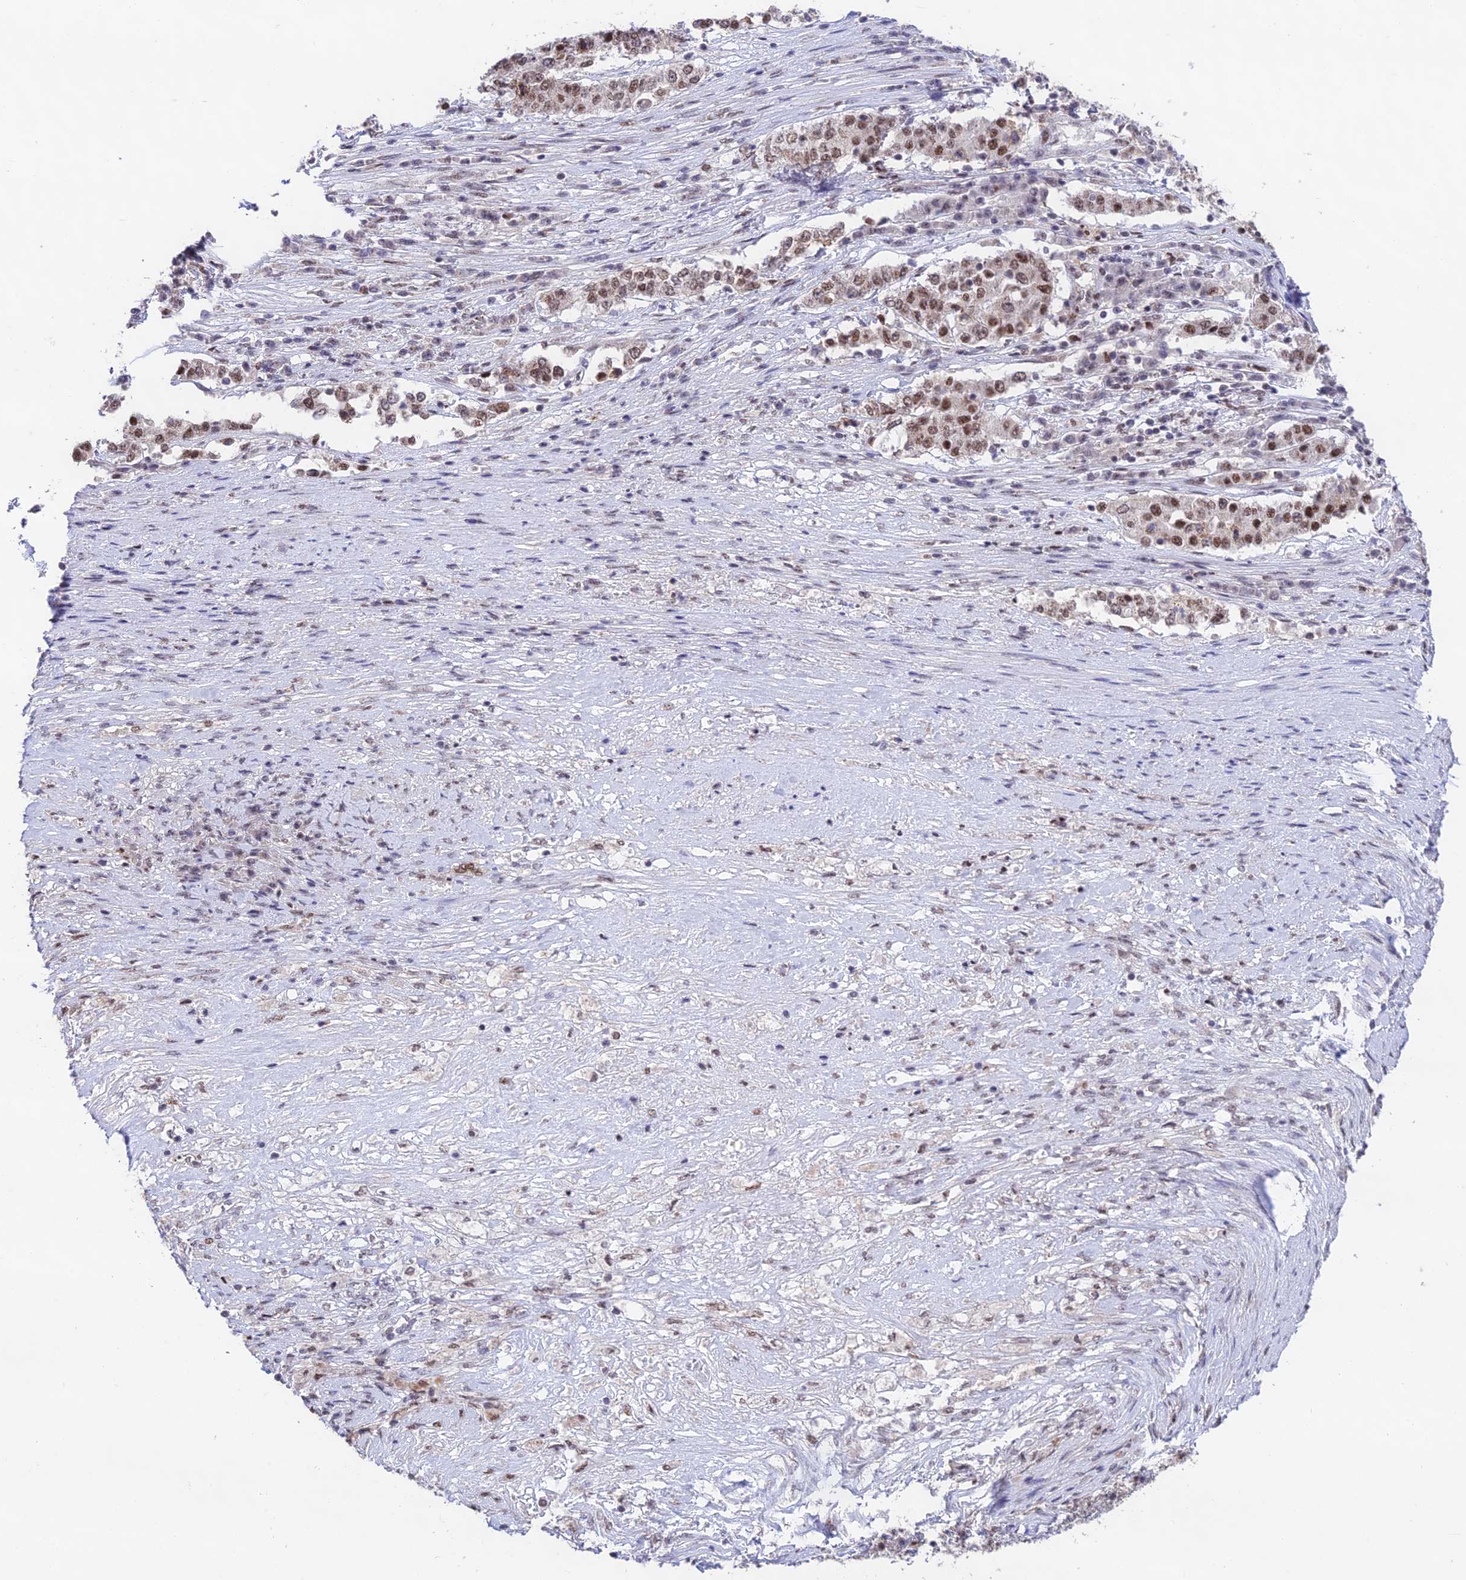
{"staining": {"intensity": "weak", "quantity": ">75%", "location": "nuclear"}, "tissue": "stomach cancer", "cell_type": "Tumor cells", "image_type": "cancer", "snomed": [{"axis": "morphology", "description": "Adenocarcinoma, NOS"}, {"axis": "topography", "description": "Stomach"}], "caption": "Brown immunohistochemical staining in stomach cancer shows weak nuclear positivity in approximately >75% of tumor cells. The staining was performed using DAB to visualize the protein expression in brown, while the nuclei were stained in blue with hematoxylin (Magnification: 20x).", "gene": "THOC7", "patient": {"sex": "male", "age": 59}}